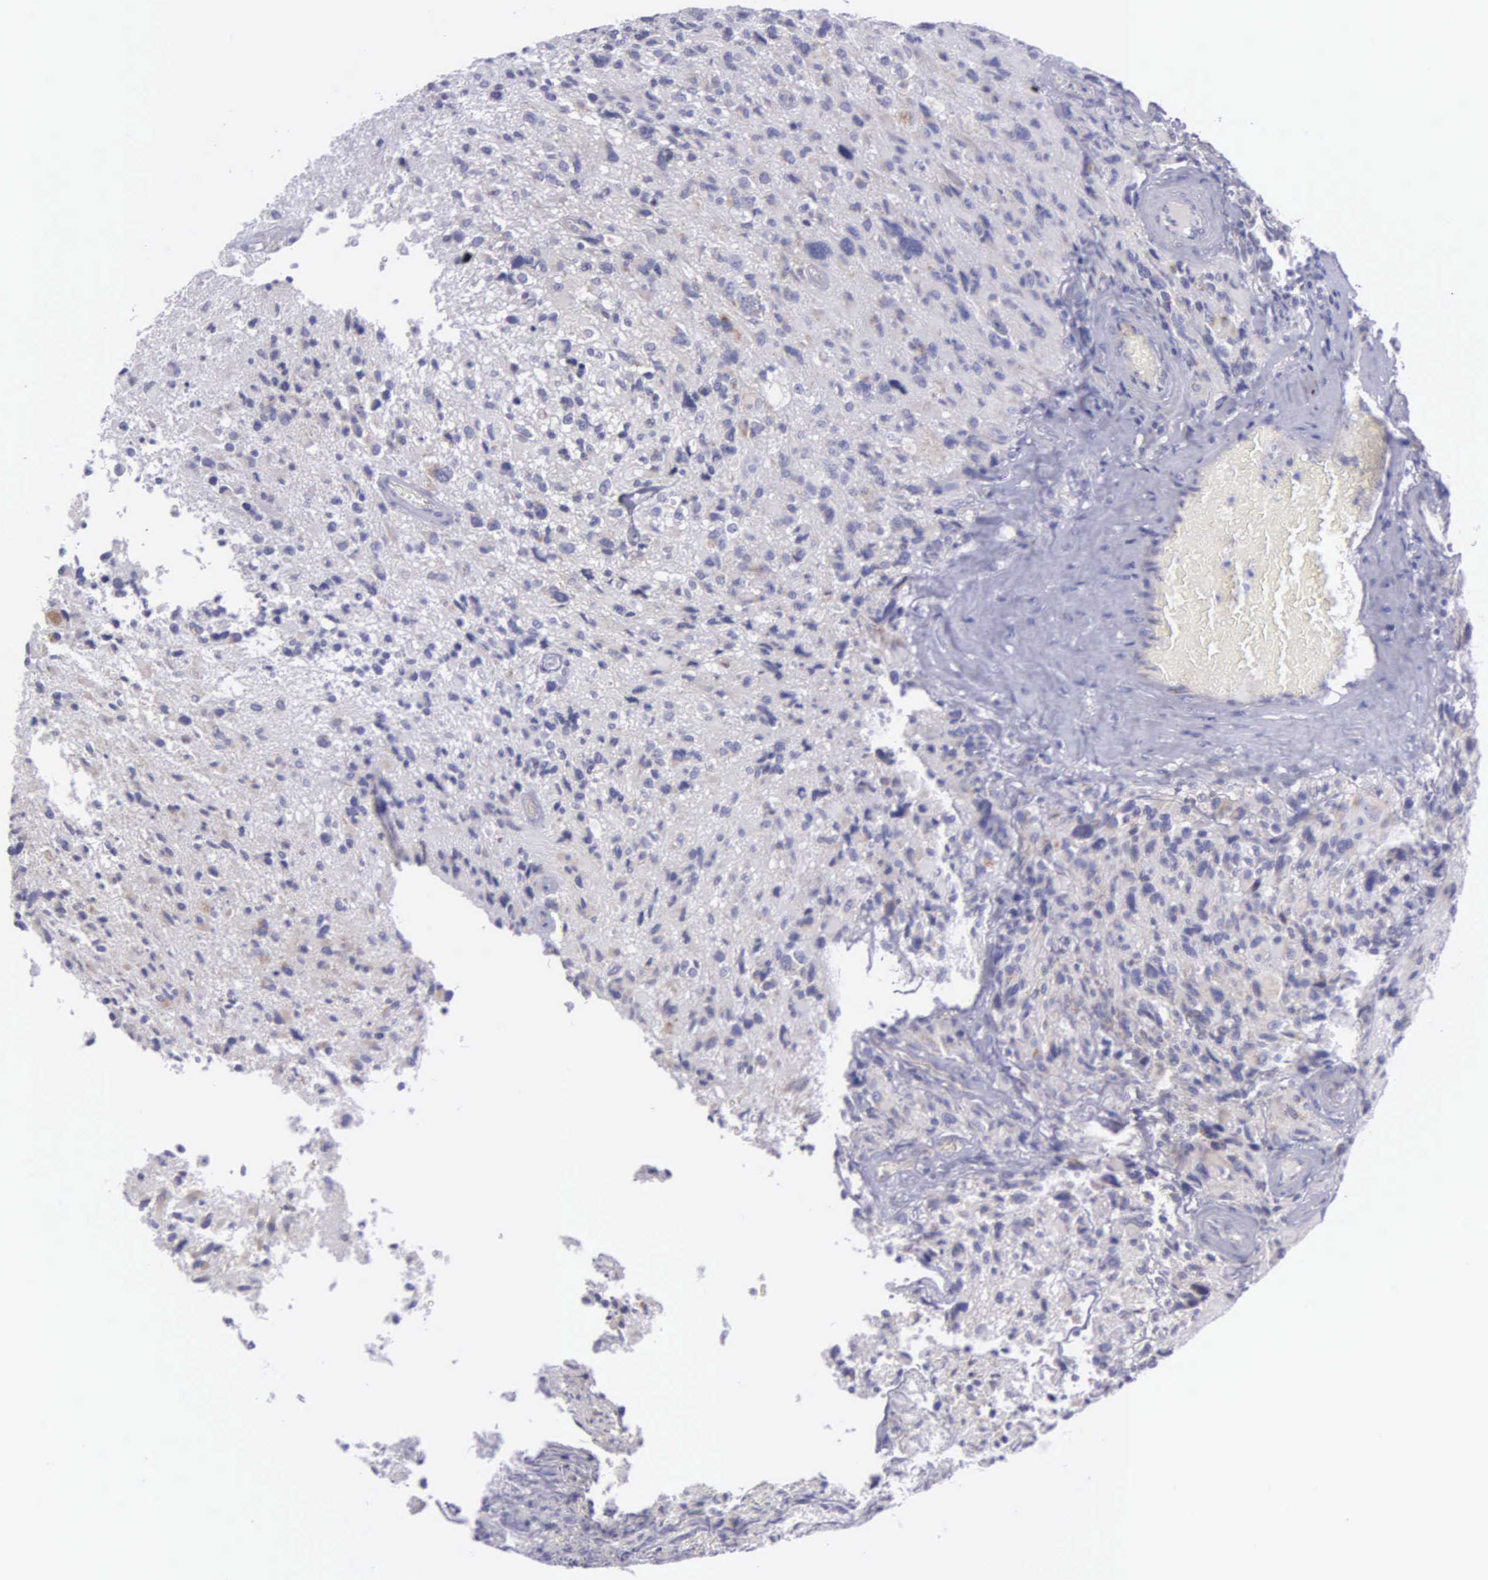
{"staining": {"intensity": "negative", "quantity": "none", "location": "none"}, "tissue": "glioma", "cell_type": "Tumor cells", "image_type": "cancer", "snomed": [{"axis": "morphology", "description": "Glioma, malignant, High grade"}, {"axis": "topography", "description": "Brain"}], "caption": "This is an immunohistochemistry (IHC) photomicrograph of human malignant glioma (high-grade). There is no expression in tumor cells.", "gene": "SYNJ2BP", "patient": {"sex": "male", "age": 69}}